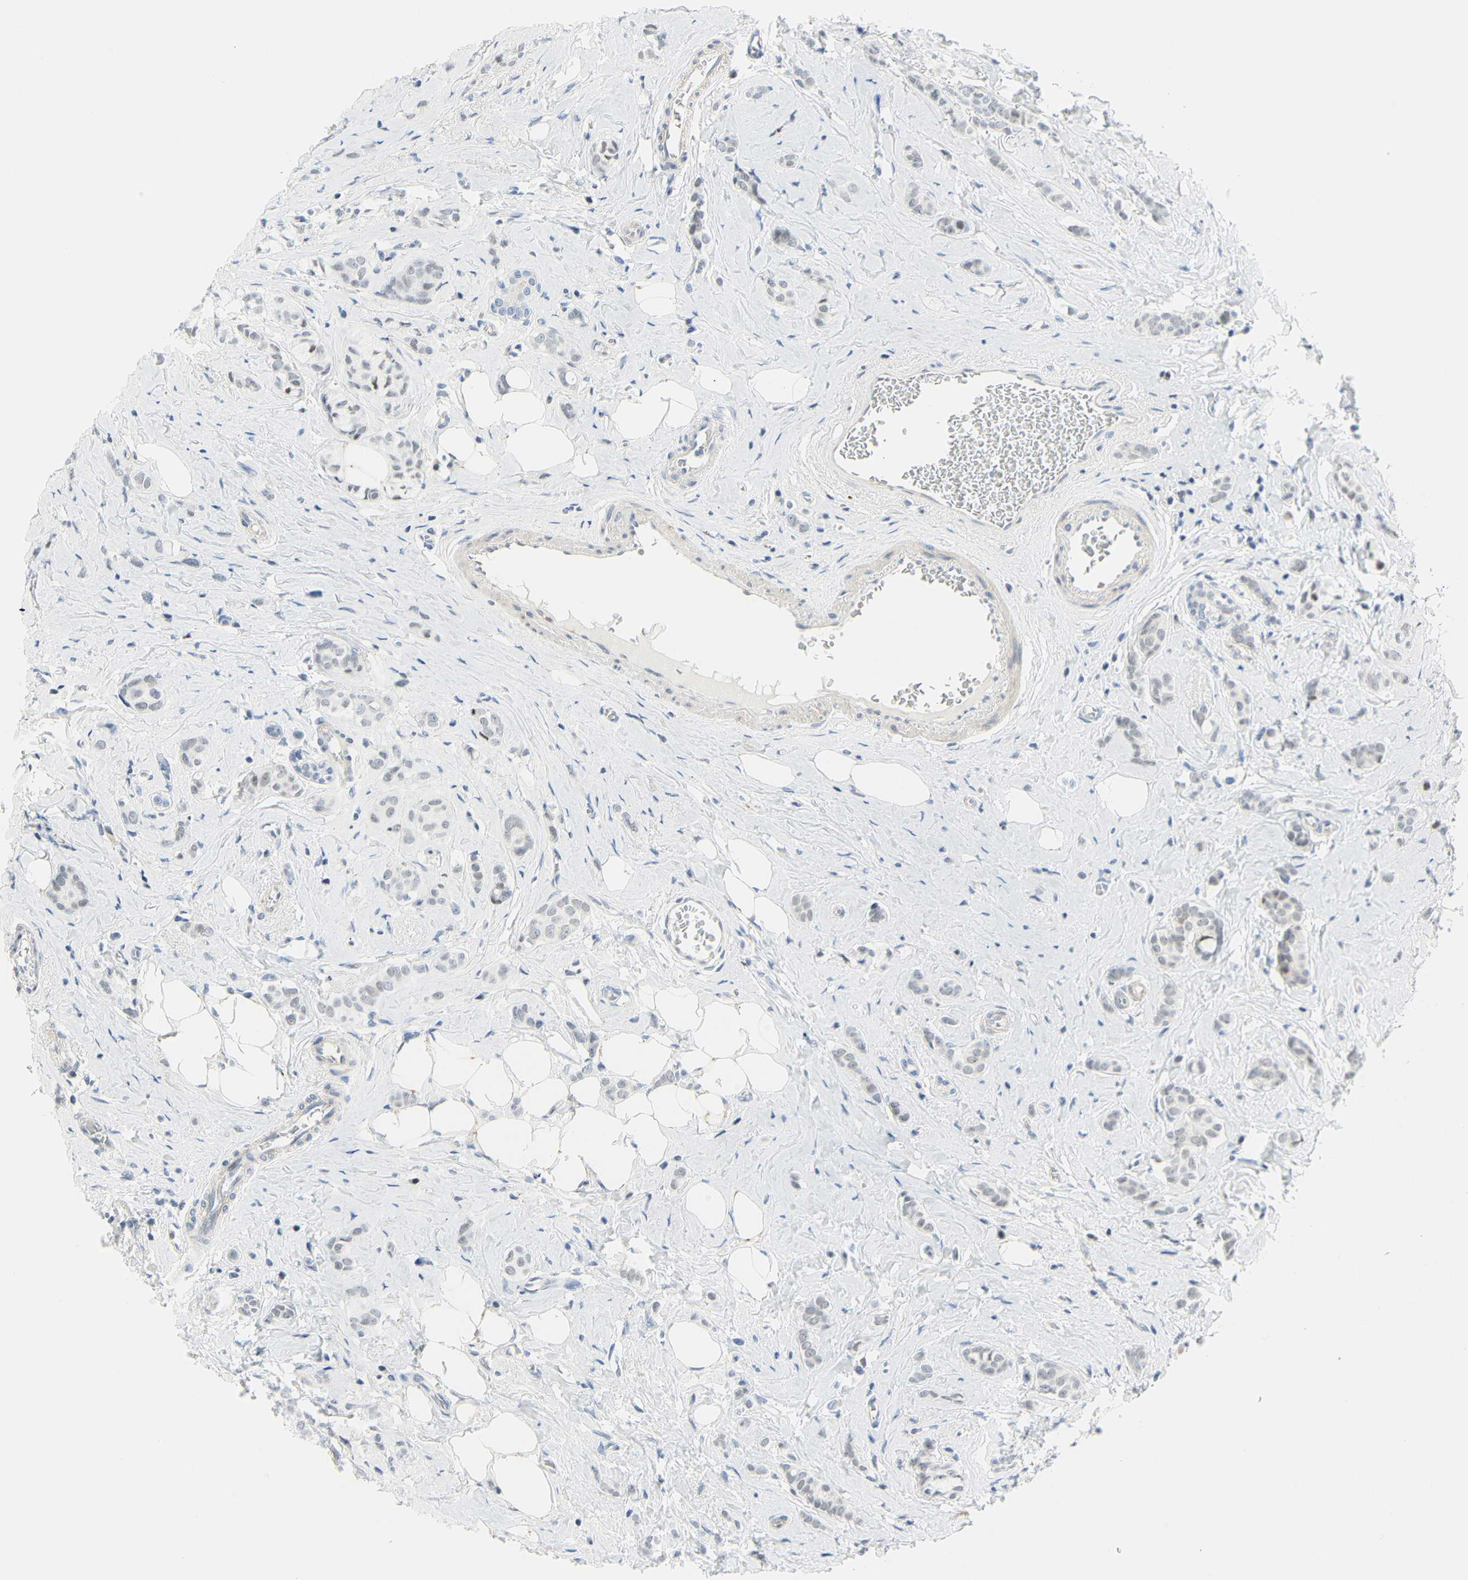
{"staining": {"intensity": "negative", "quantity": "none", "location": "none"}, "tissue": "breast cancer", "cell_type": "Tumor cells", "image_type": "cancer", "snomed": [{"axis": "morphology", "description": "Lobular carcinoma"}, {"axis": "topography", "description": "Breast"}], "caption": "Tumor cells are negative for protein expression in human breast lobular carcinoma.", "gene": "IMPG2", "patient": {"sex": "female", "age": 60}}